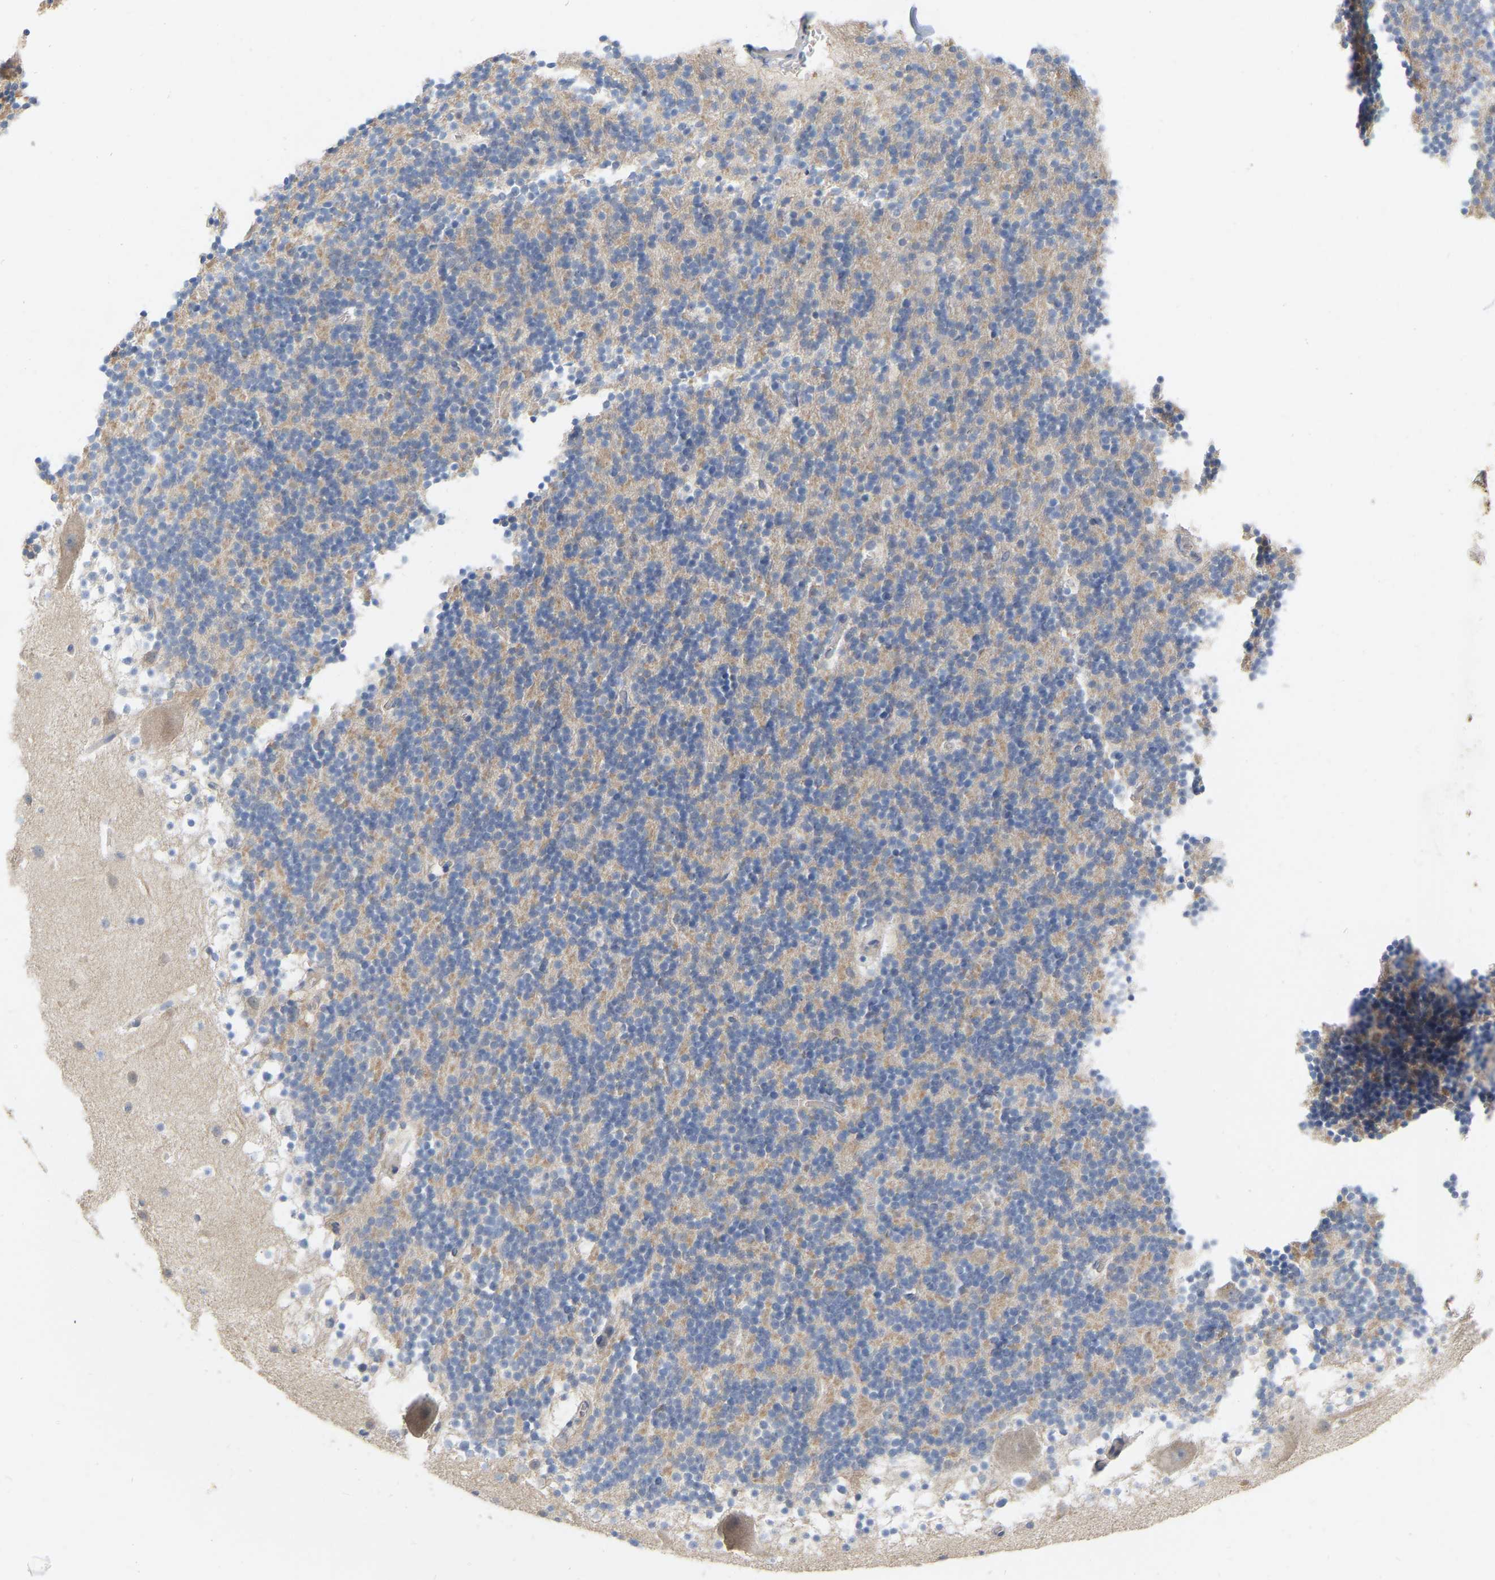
{"staining": {"intensity": "weak", "quantity": "<25%", "location": "cytoplasmic/membranous"}, "tissue": "cerebellum", "cell_type": "Cells in granular layer", "image_type": "normal", "snomed": [{"axis": "morphology", "description": "Normal tissue, NOS"}, {"axis": "topography", "description": "Cerebellum"}], "caption": "Photomicrograph shows no protein staining in cells in granular layer of benign cerebellum.", "gene": "WIPI2", "patient": {"sex": "male", "age": 45}}